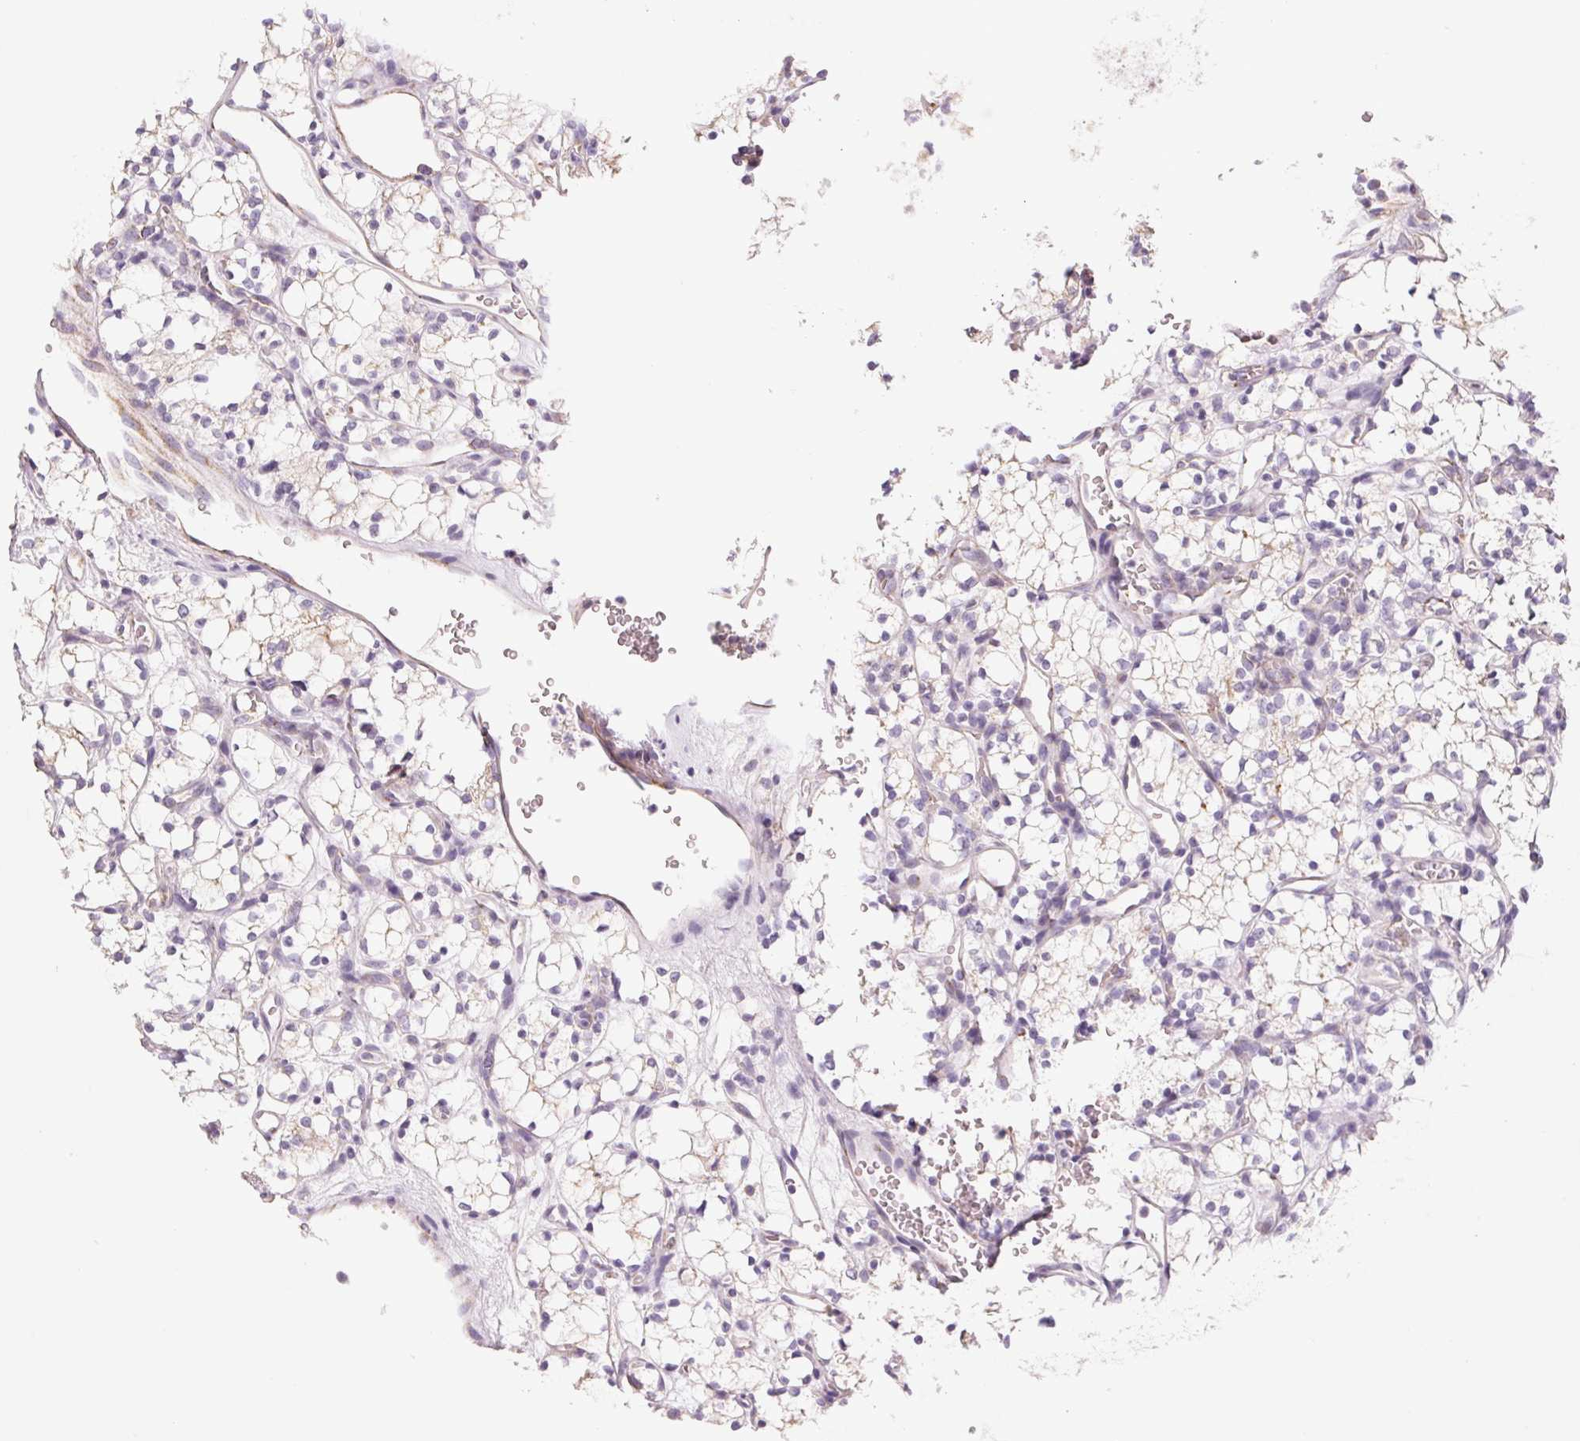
{"staining": {"intensity": "negative", "quantity": "none", "location": "none"}, "tissue": "renal cancer", "cell_type": "Tumor cells", "image_type": "cancer", "snomed": [{"axis": "morphology", "description": "Adenocarcinoma, NOS"}, {"axis": "topography", "description": "Kidney"}], "caption": "Renal cancer (adenocarcinoma) was stained to show a protein in brown. There is no significant positivity in tumor cells.", "gene": "SMYD1", "patient": {"sex": "female", "age": 69}}